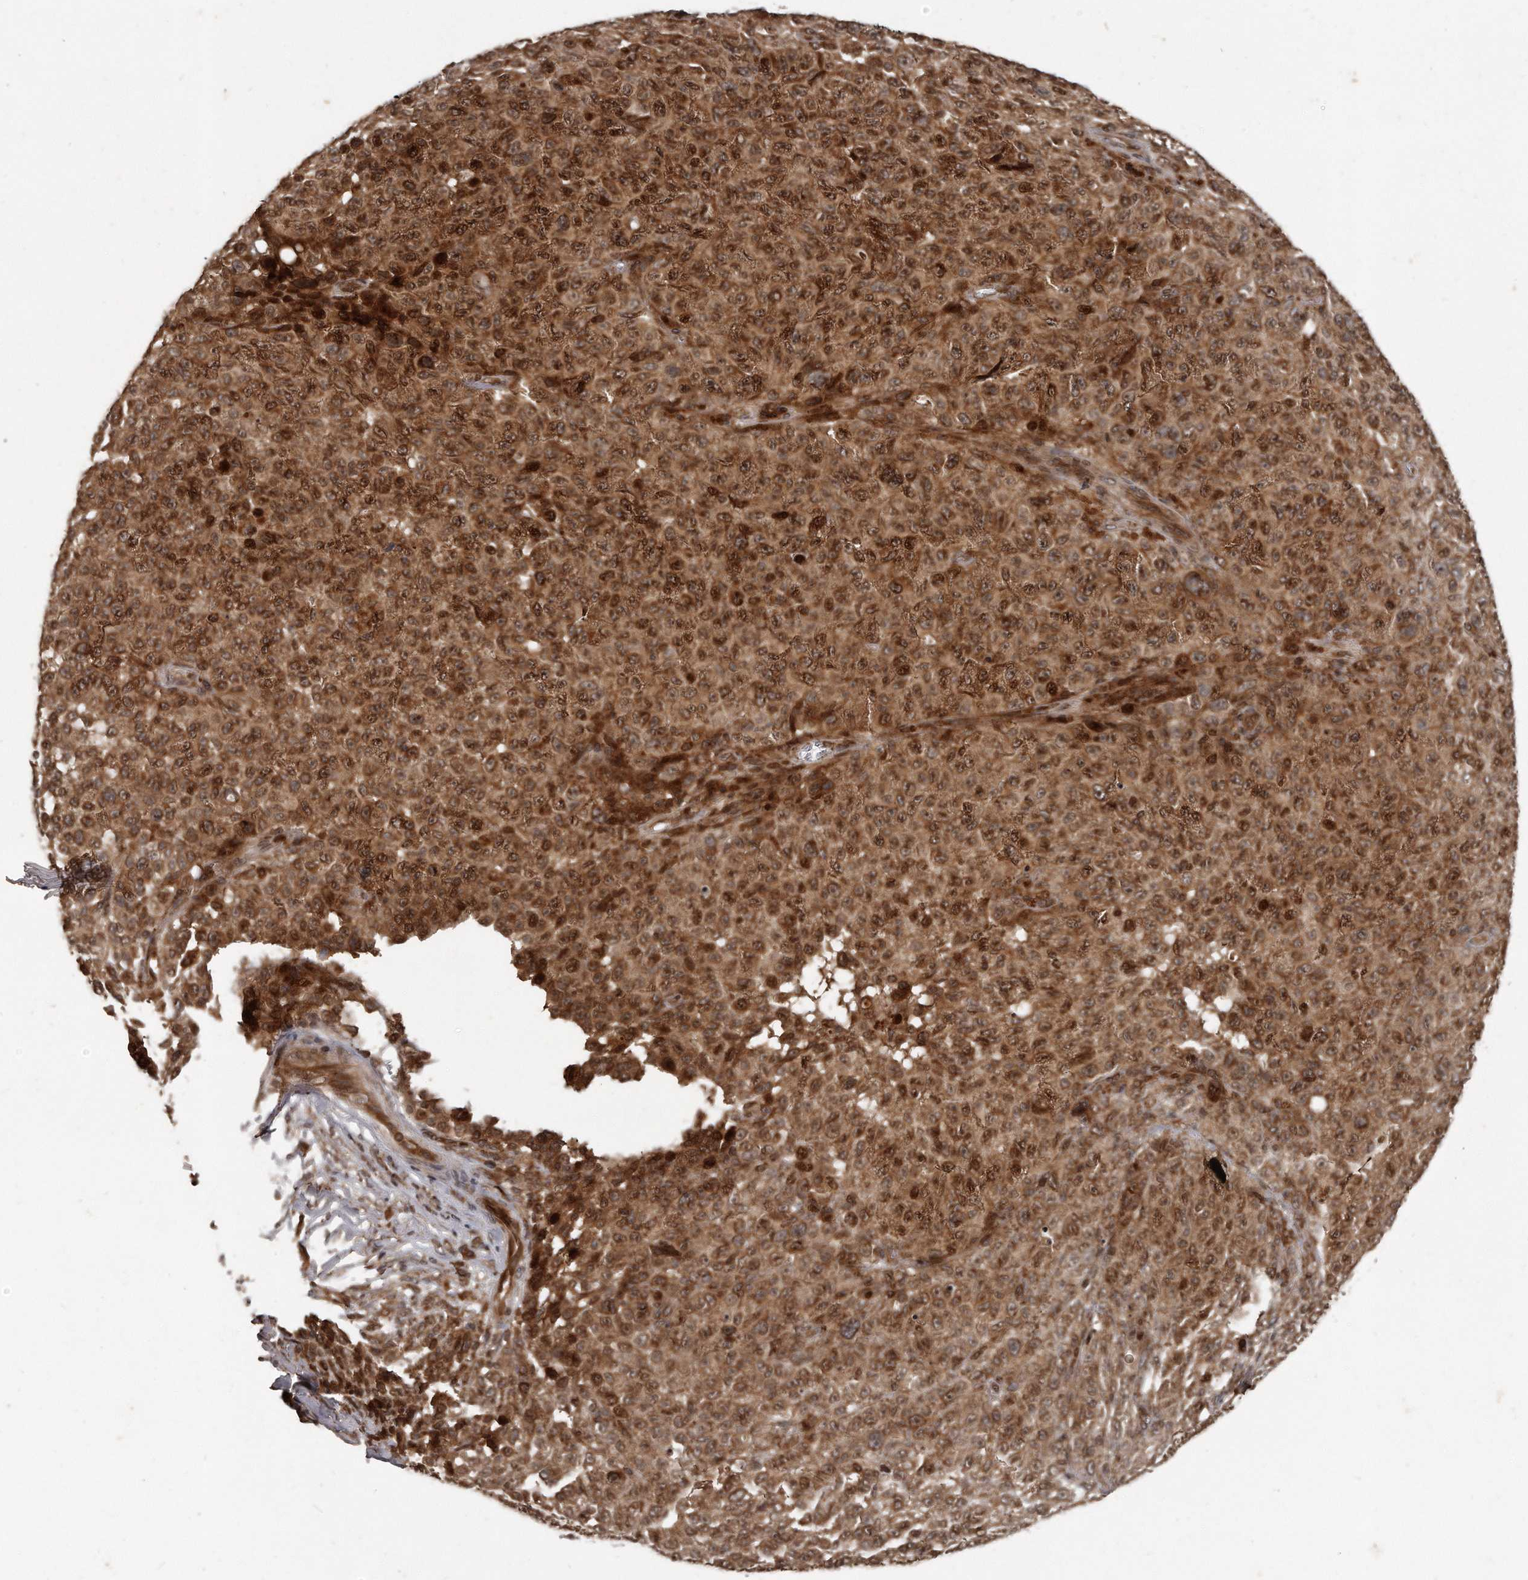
{"staining": {"intensity": "strong", "quantity": ">75%", "location": "cytoplasmic/membranous,nuclear"}, "tissue": "melanoma", "cell_type": "Tumor cells", "image_type": "cancer", "snomed": [{"axis": "morphology", "description": "Malignant melanoma, NOS"}, {"axis": "topography", "description": "Skin"}], "caption": "About >75% of tumor cells in human melanoma demonstrate strong cytoplasmic/membranous and nuclear protein positivity as visualized by brown immunohistochemical staining.", "gene": "GCH1", "patient": {"sex": "female", "age": 82}}